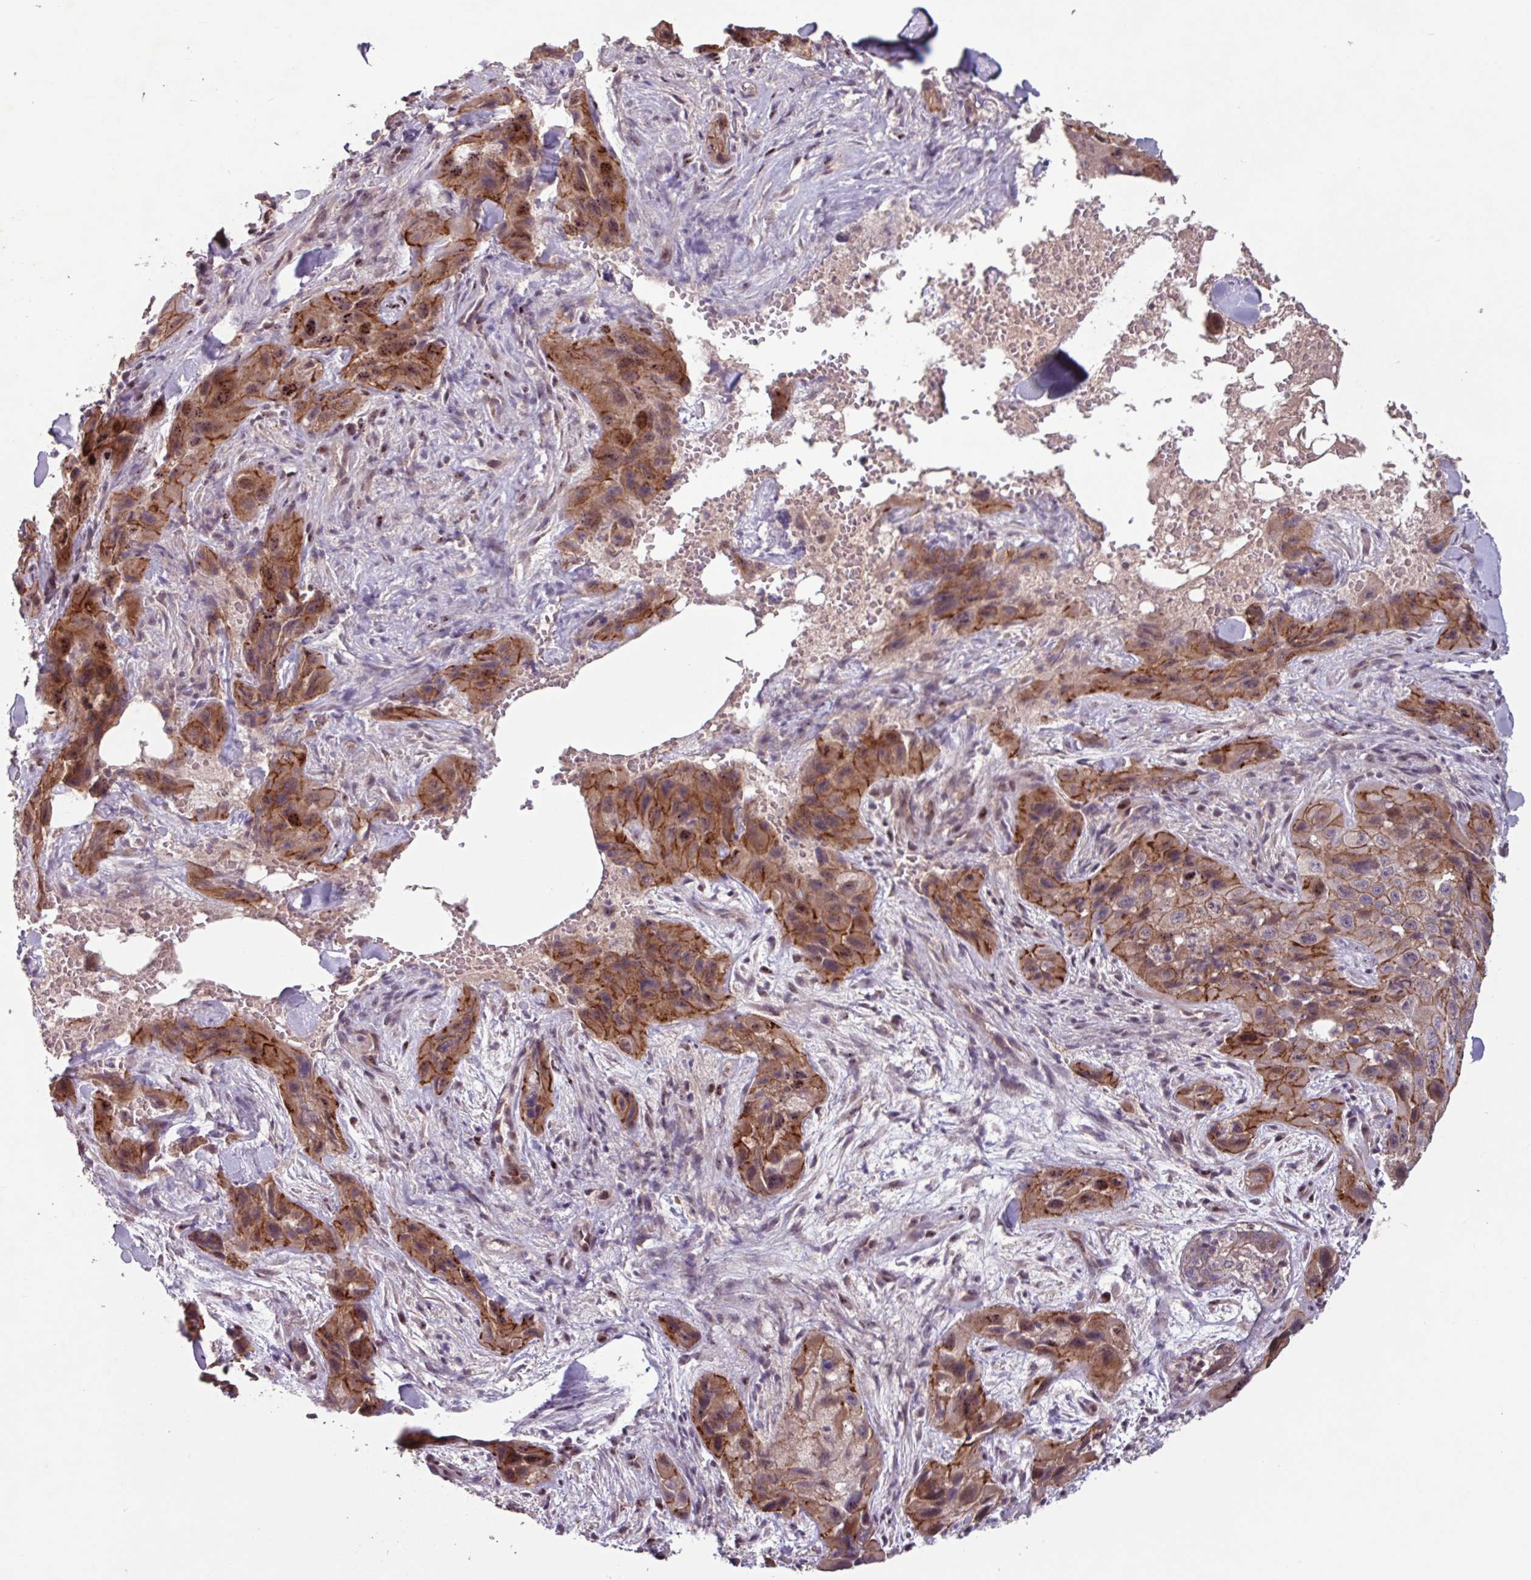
{"staining": {"intensity": "strong", "quantity": ">75%", "location": "cytoplasmic/membranous,nuclear"}, "tissue": "skin cancer", "cell_type": "Tumor cells", "image_type": "cancer", "snomed": [{"axis": "morphology", "description": "Squamous cell carcinoma, NOS"}, {"axis": "topography", "description": "Skin"}, {"axis": "topography", "description": "Subcutis"}], "caption": "This is an image of immunohistochemistry staining of skin cancer, which shows strong staining in the cytoplasmic/membranous and nuclear of tumor cells.", "gene": "TMEM88", "patient": {"sex": "male", "age": 73}}